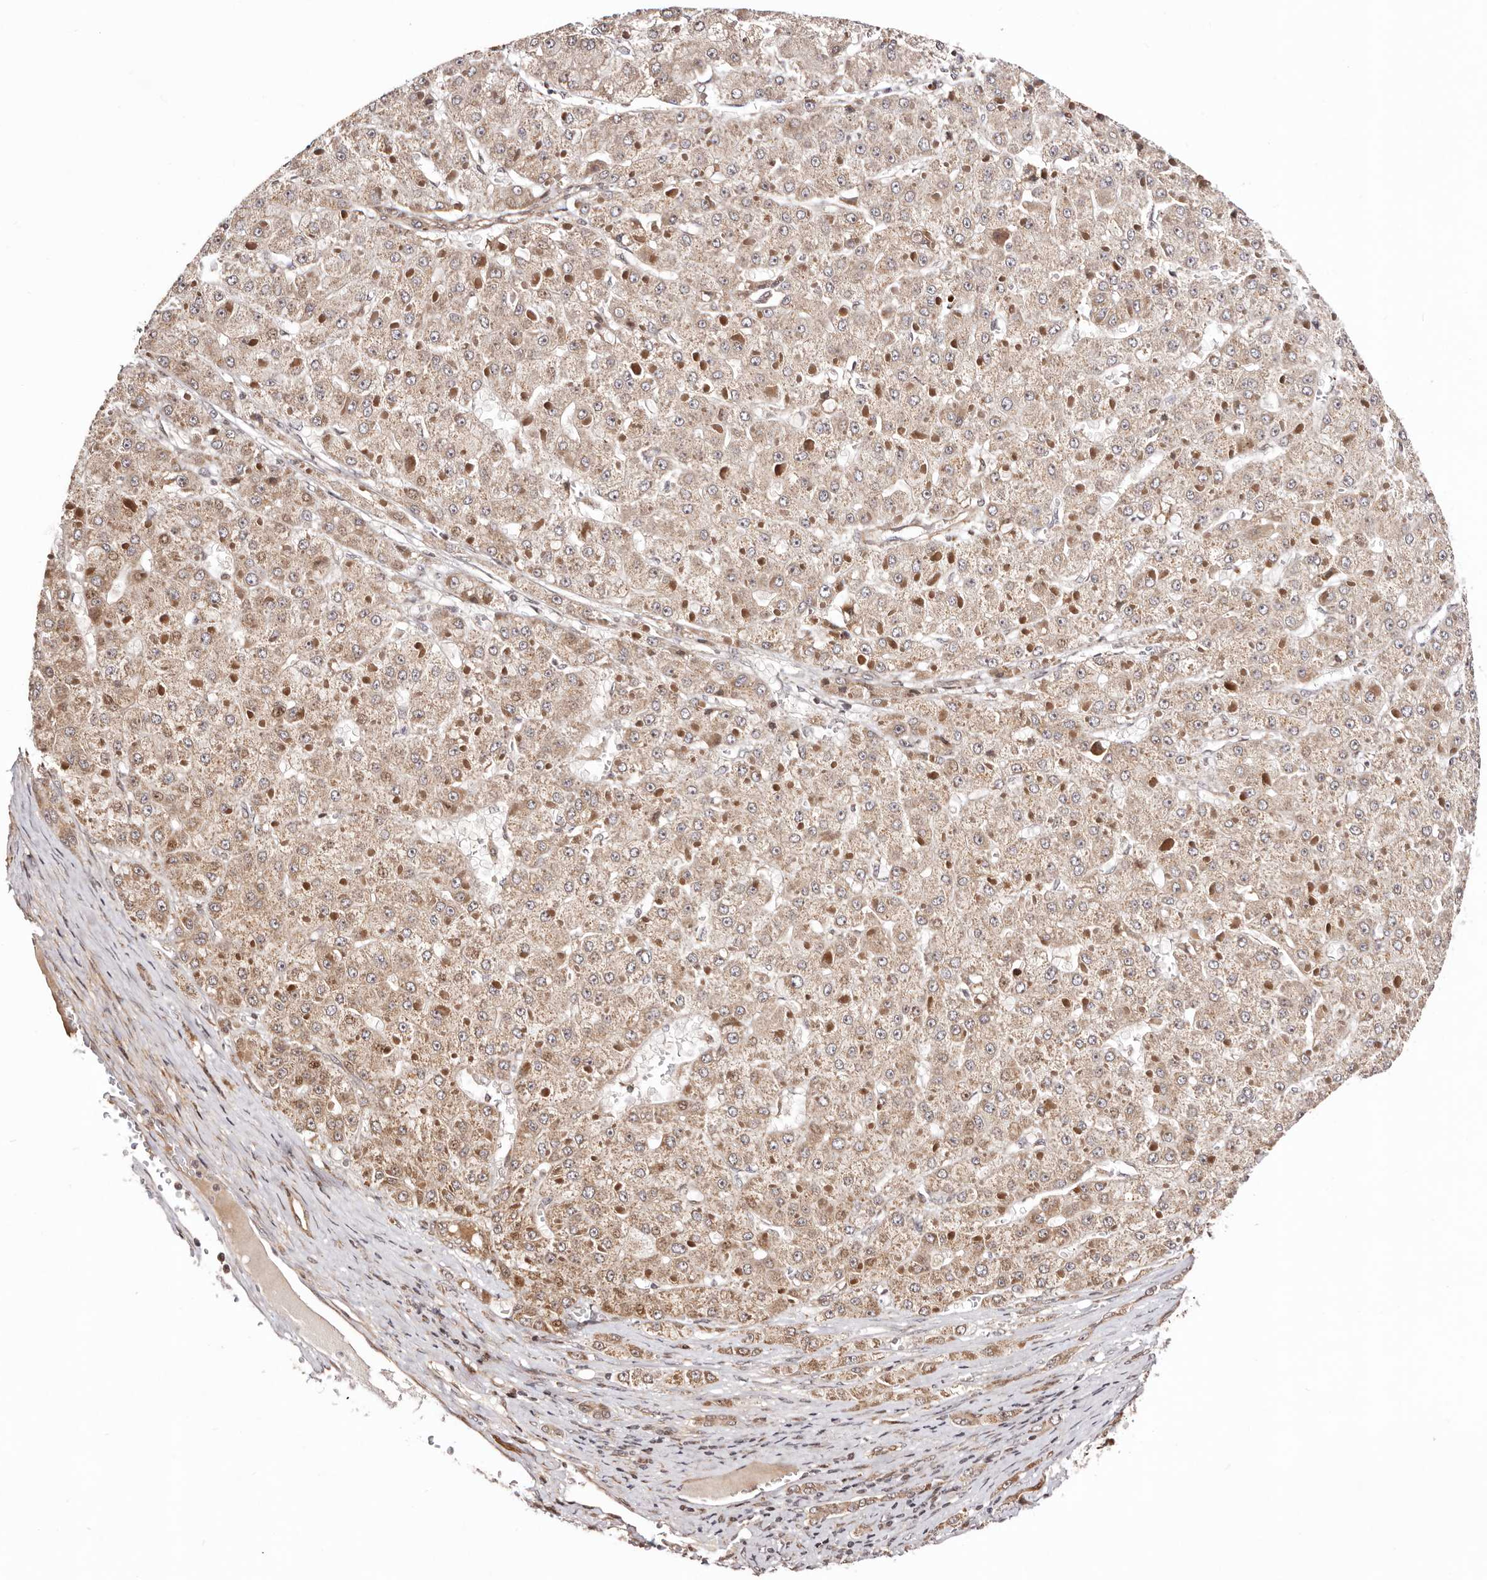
{"staining": {"intensity": "moderate", "quantity": ">75%", "location": "cytoplasmic/membranous"}, "tissue": "liver cancer", "cell_type": "Tumor cells", "image_type": "cancer", "snomed": [{"axis": "morphology", "description": "Carcinoma, Hepatocellular, NOS"}, {"axis": "topography", "description": "Liver"}], "caption": "The image shows immunohistochemical staining of liver cancer. There is moderate cytoplasmic/membranous staining is appreciated in approximately >75% of tumor cells.", "gene": "HIVEP3", "patient": {"sex": "female", "age": 73}}